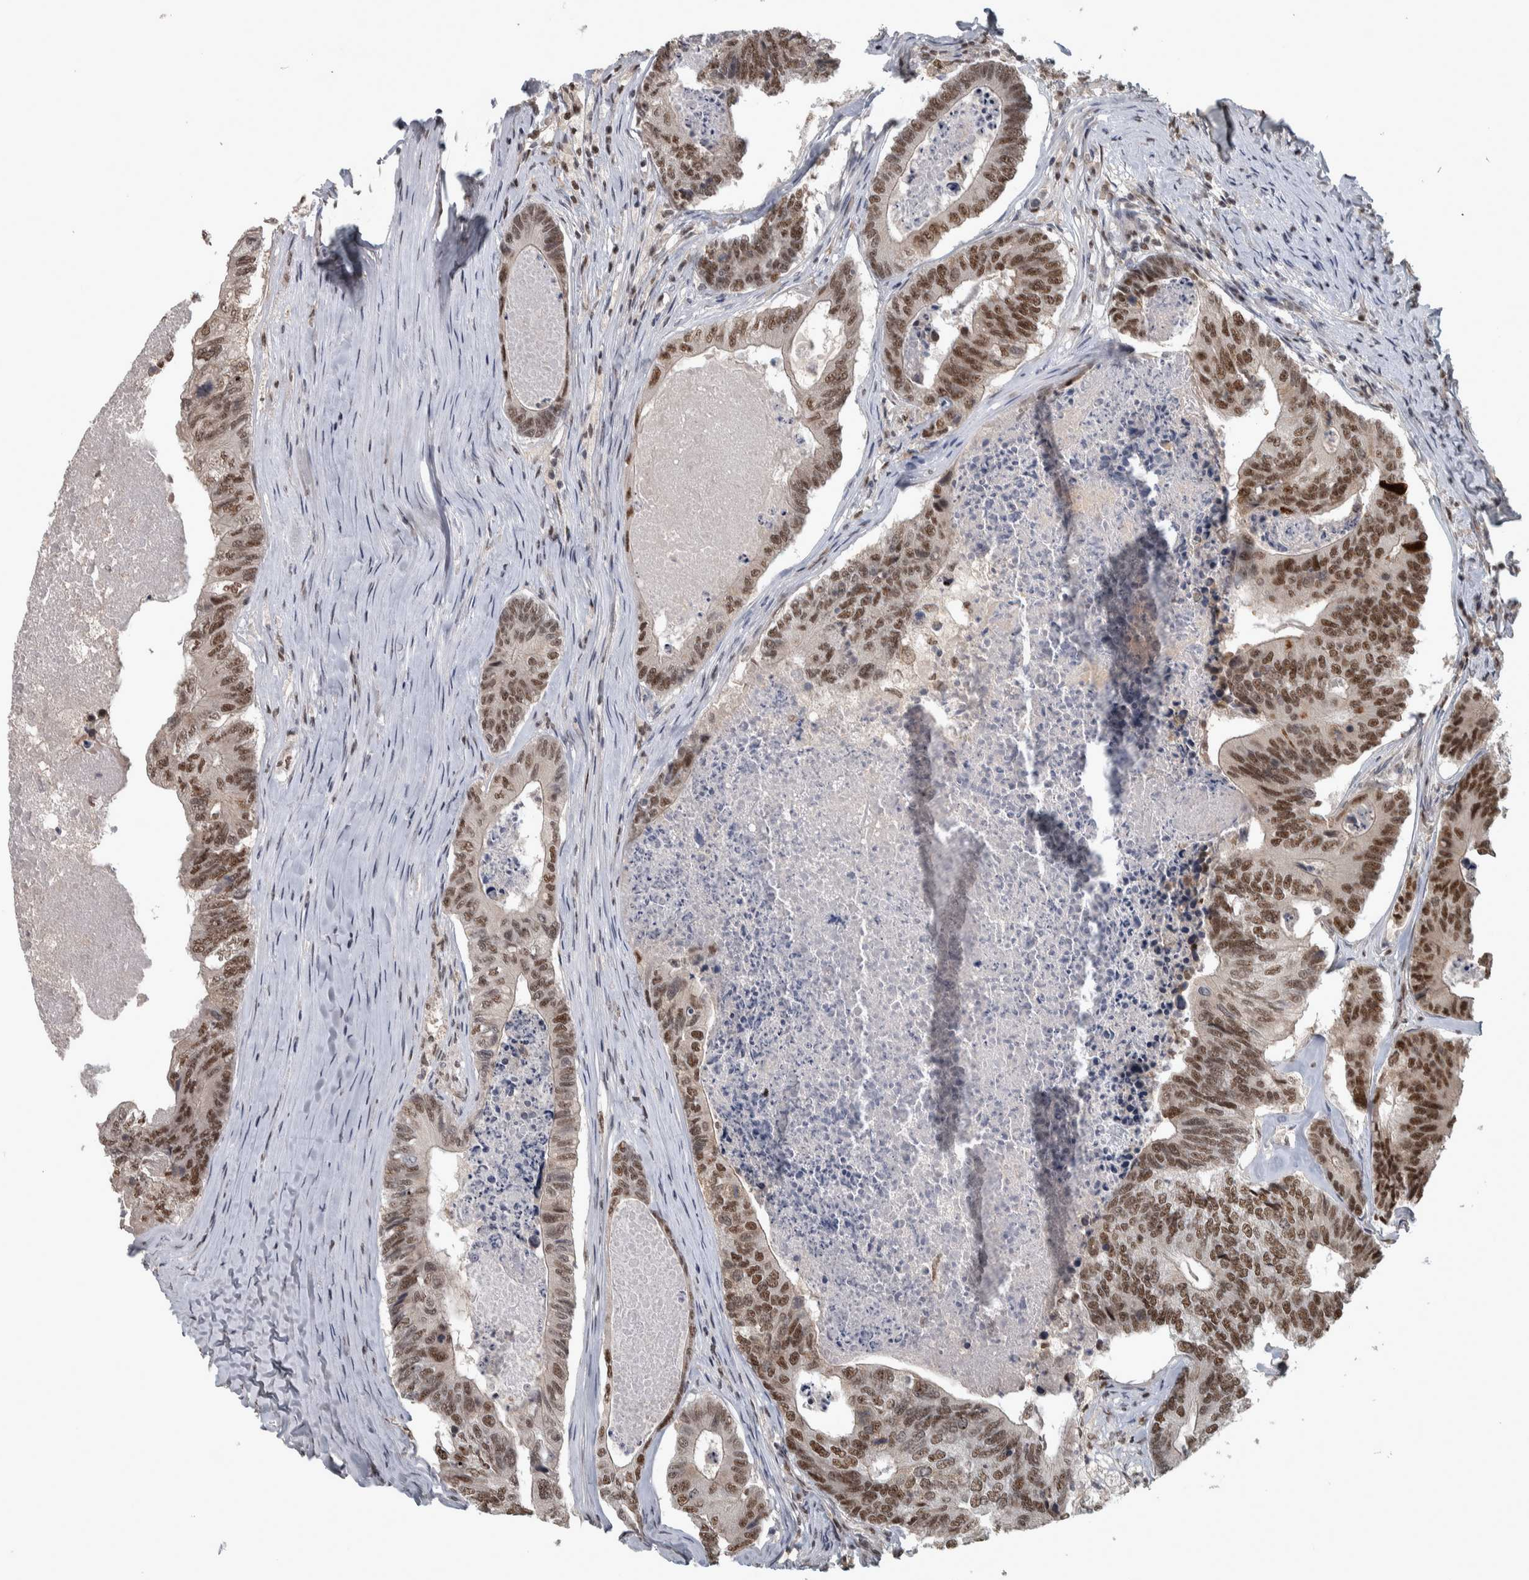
{"staining": {"intensity": "moderate", "quantity": ">75%", "location": "nuclear"}, "tissue": "colorectal cancer", "cell_type": "Tumor cells", "image_type": "cancer", "snomed": [{"axis": "morphology", "description": "Adenocarcinoma, NOS"}, {"axis": "topography", "description": "Colon"}], "caption": "Protein analysis of colorectal cancer tissue exhibits moderate nuclear expression in about >75% of tumor cells. (Brightfield microscopy of DAB IHC at high magnification).", "gene": "DDX42", "patient": {"sex": "female", "age": 67}}